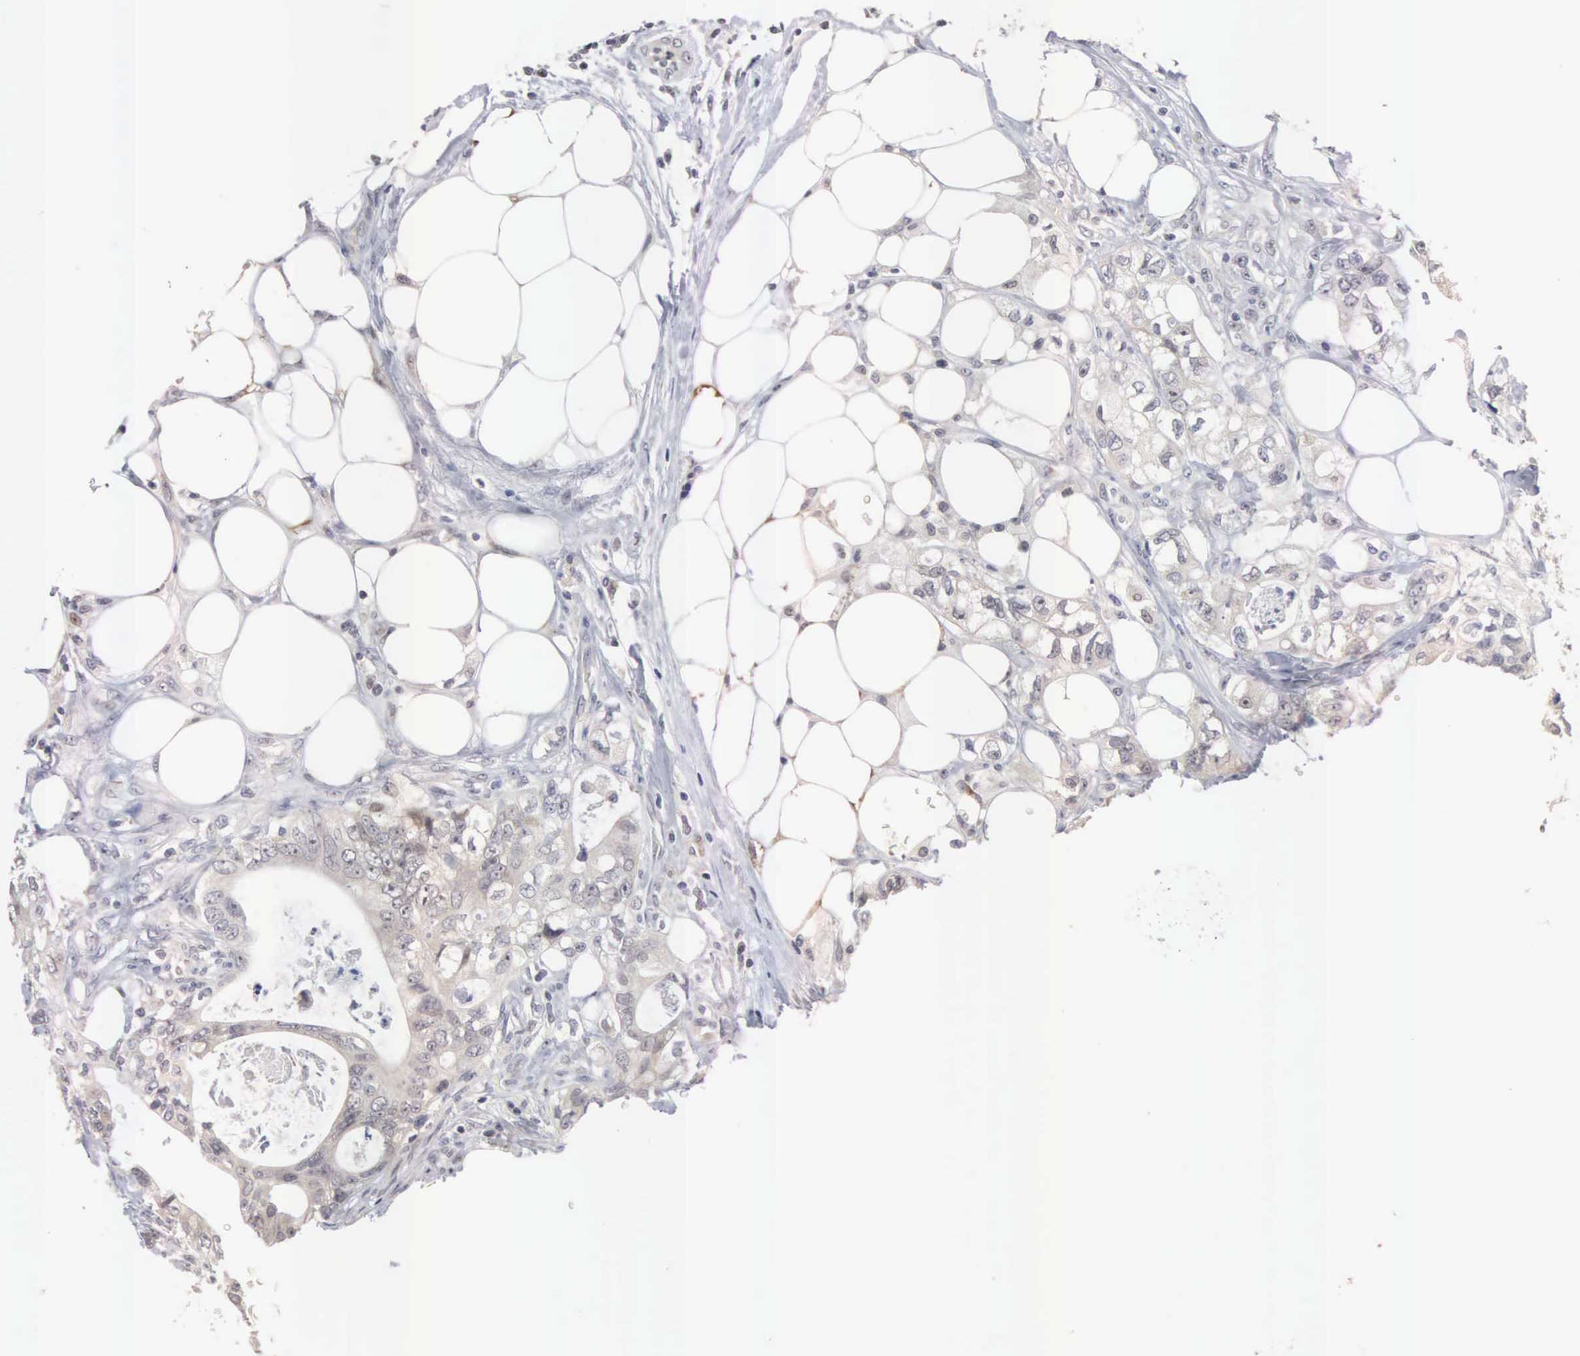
{"staining": {"intensity": "negative", "quantity": "none", "location": "none"}, "tissue": "colorectal cancer", "cell_type": "Tumor cells", "image_type": "cancer", "snomed": [{"axis": "morphology", "description": "Adenocarcinoma, NOS"}, {"axis": "topography", "description": "Rectum"}], "caption": "DAB (3,3'-diaminobenzidine) immunohistochemical staining of human adenocarcinoma (colorectal) displays no significant staining in tumor cells. (DAB (3,3'-diaminobenzidine) immunohistochemistry visualized using brightfield microscopy, high magnification).", "gene": "ACOT4", "patient": {"sex": "female", "age": 57}}